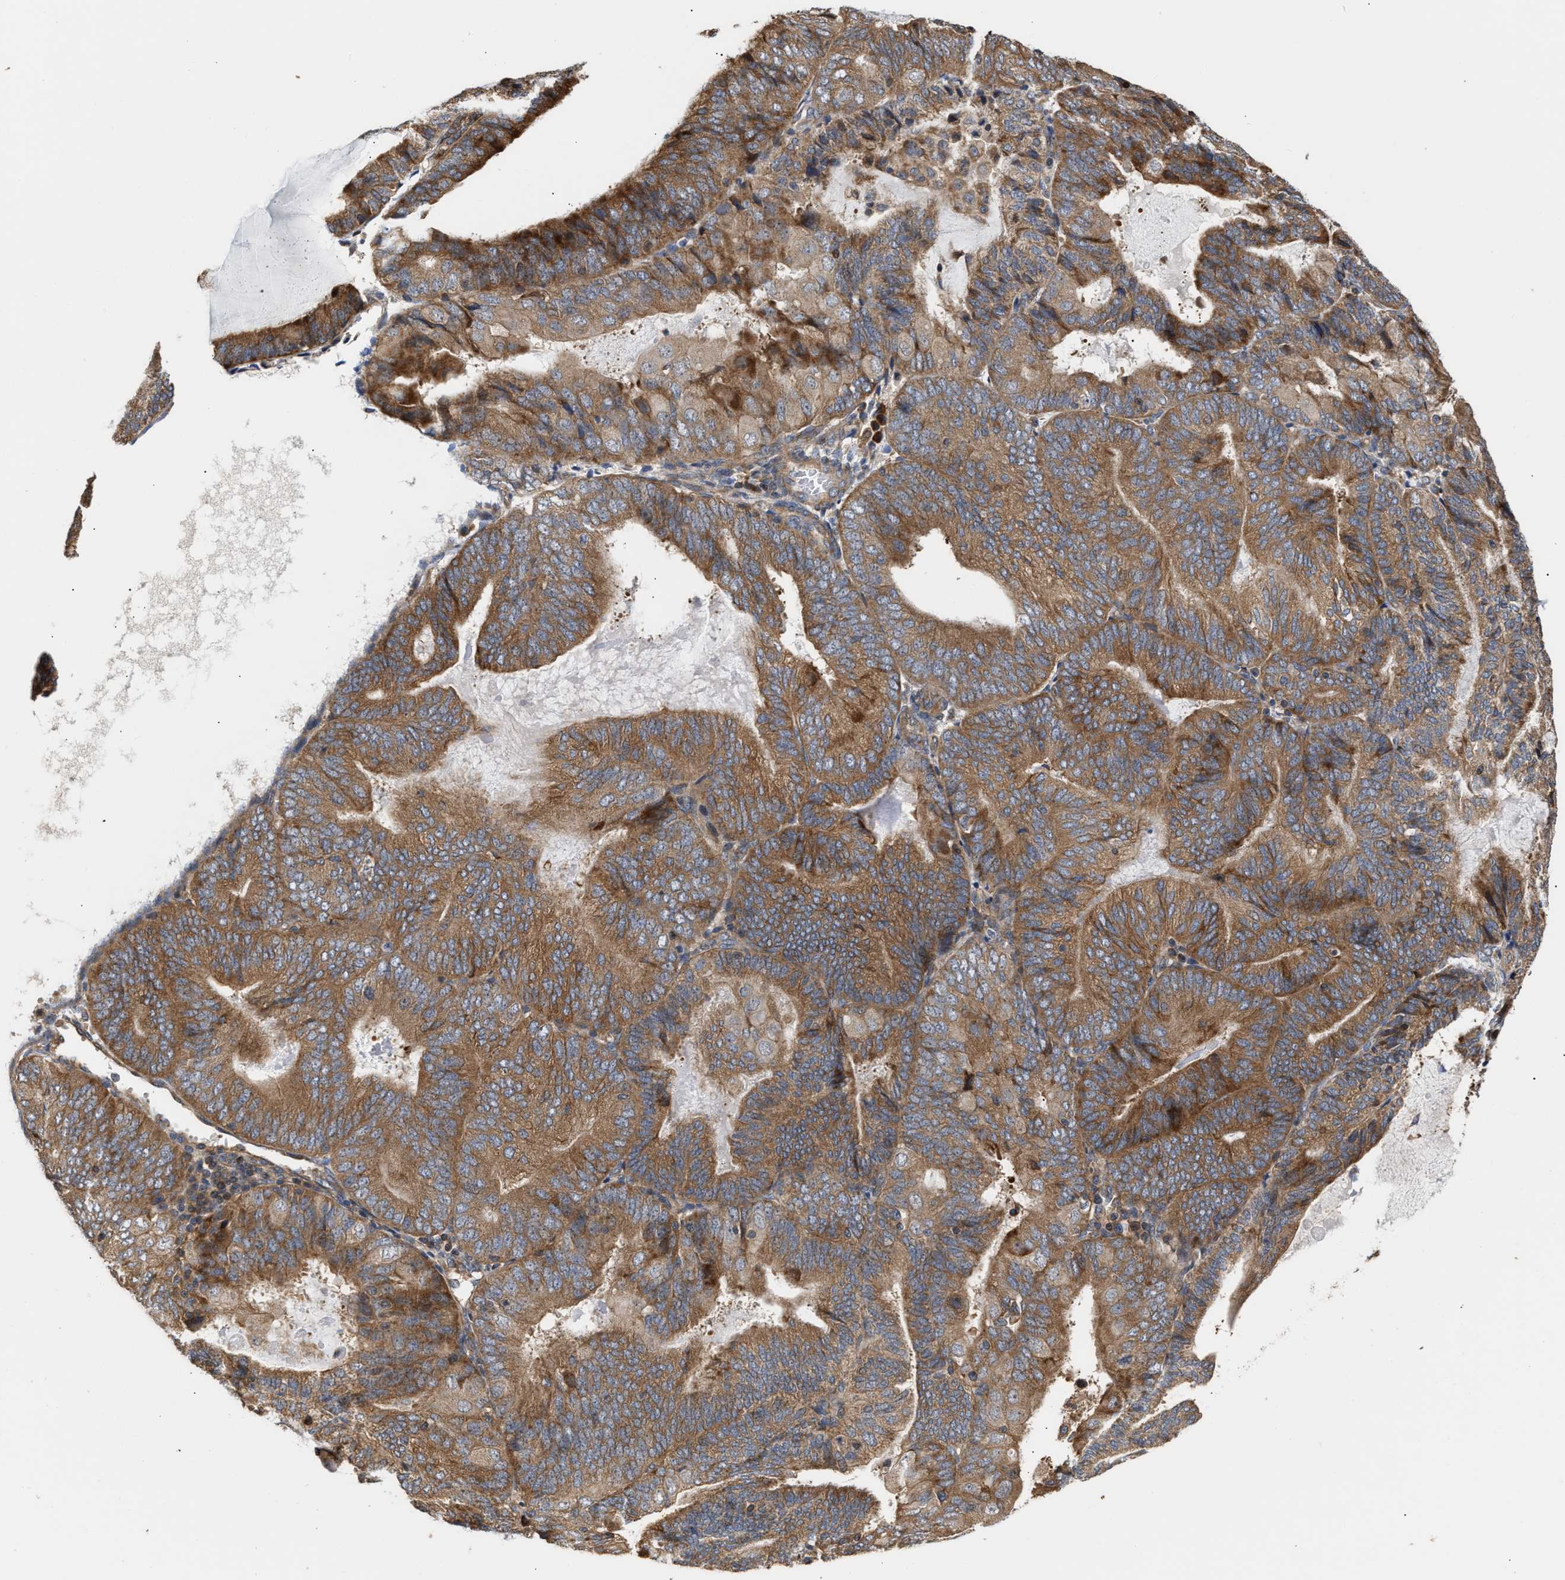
{"staining": {"intensity": "moderate", "quantity": ">75%", "location": "cytoplasmic/membranous"}, "tissue": "endometrial cancer", "cell_type": "Tumor cells", "image_type": "cancer", "snomed": [{"axis": "morphology", "description": "Adenocarcinoma, NOS"}, {"axis": "topography", "description": "Endometrium"}], "caption": "This image exhibits endometrial adenocarcinoma stained with immunohistochemistry (IHC) to label a protein in brown. The cytoplasmic/membranous of tumor cells show moderate positivity for the protein. Nuclei are counter-stained blue.", "gene": "CLIP2", "patient": {"sex": "female", "age": 81}}